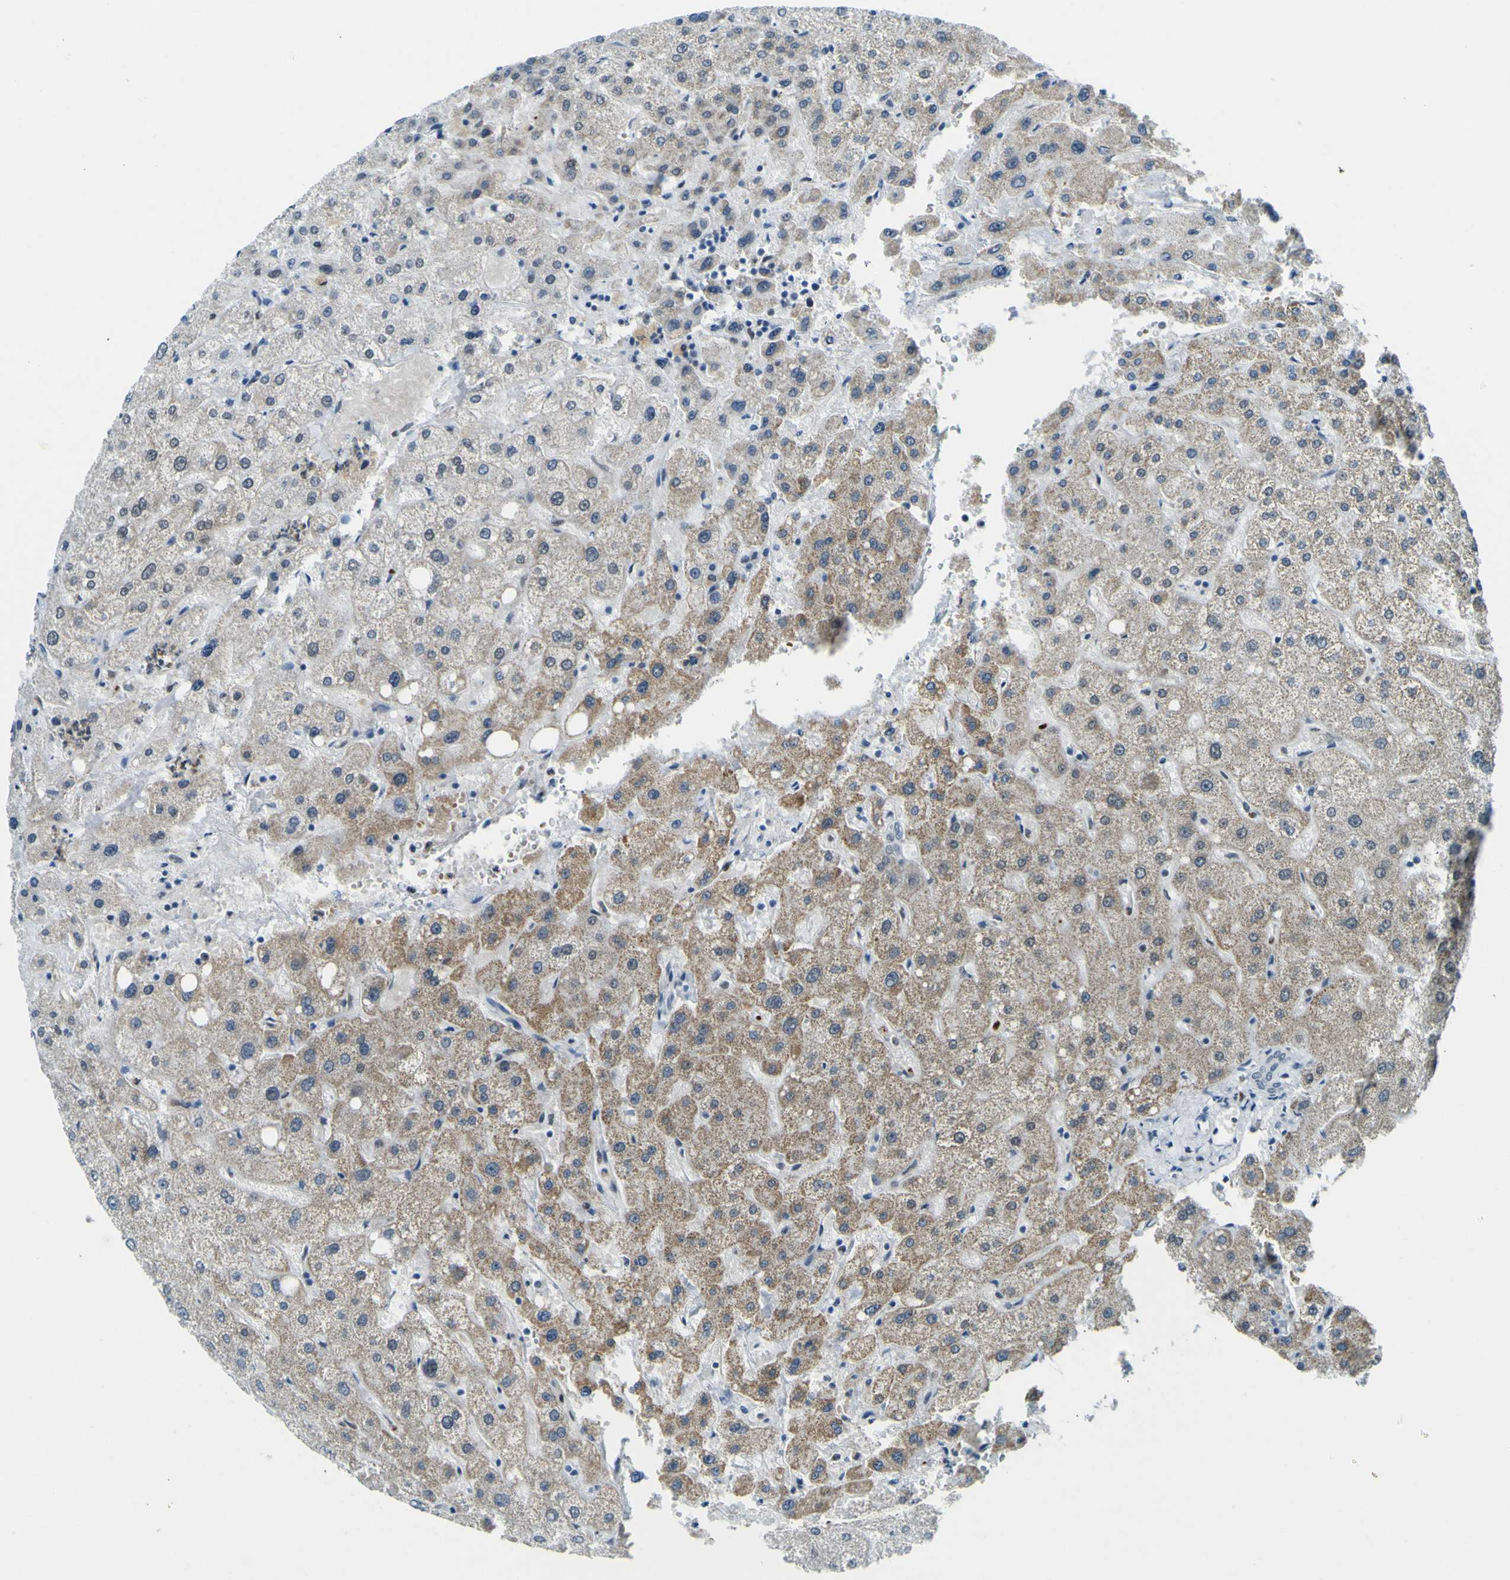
{"staining": {"intensity": "negative", "quantity": "none", "location": "none"}, "tissue": "liver", "cell_type": "Cholangiocytes", "image_type": "normal", "snomed": [{"axis": "morphology", "description": "Normal tissue, NOS"}, {"axis": "topography", "description": "Liver"}], "caption": "Immunohistochemical staining of benign human liver reveals no significant staining in cholangiocytes.", "gene": "CEBPG", "patient": {"sex": "male", "age": 73}}